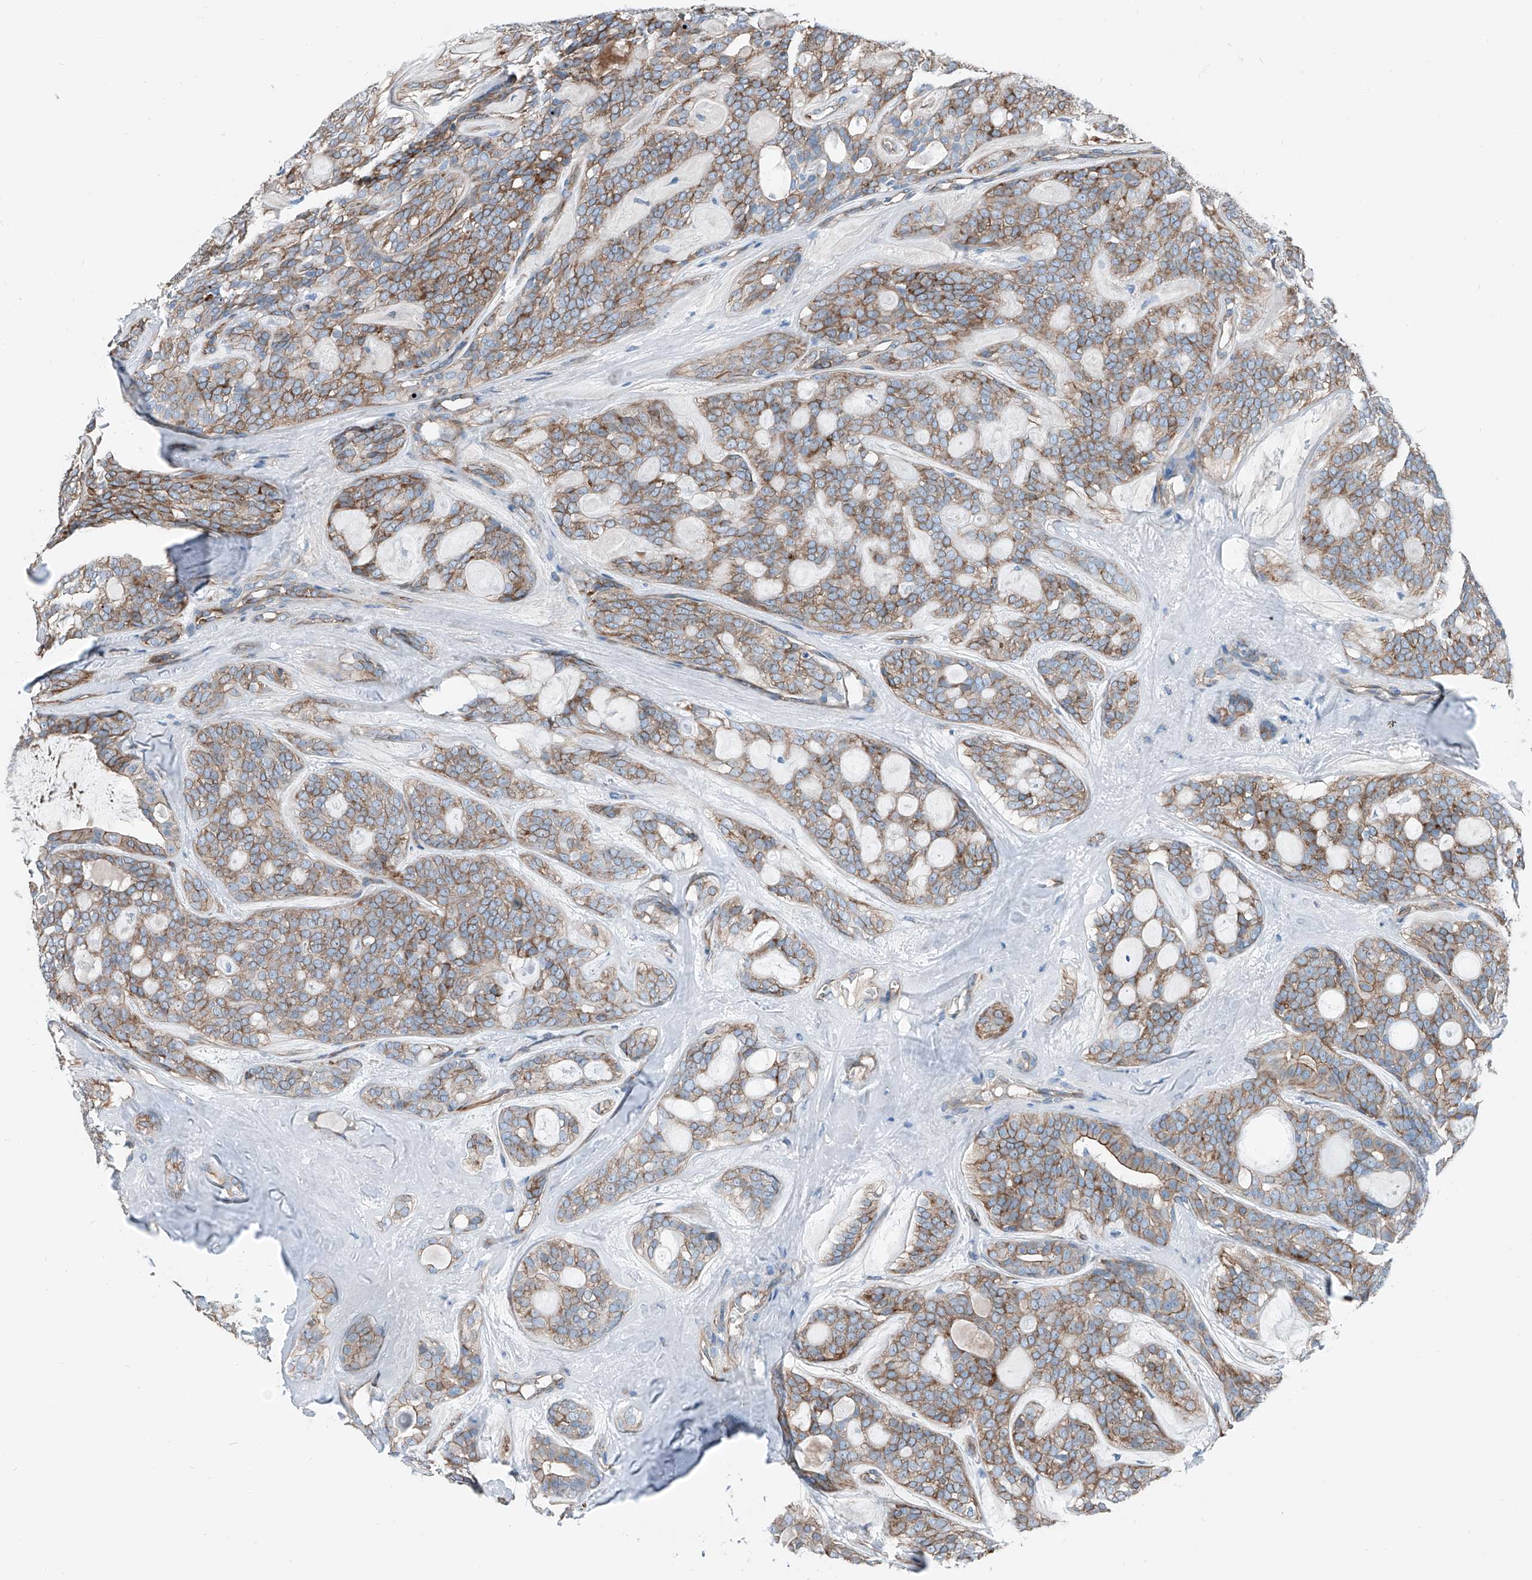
{"staining": {"intensity": "moderate", "quantity": ">75%", "location": "cytoplasmic/membranous"}, "tissue": "head and neck cancer", "cell_type": "Tumor cells", "image_type": "cancer", "snomed": [{"axis": "morphology", "description": "Adenocarcinoma, NOS"}, {"axis": "topography", "description": "Head-Neck"}], "caption": "Protein staining of head and neck adenocarcinoma tissue demonstrates moderate cytoplasmic/membranous staining in about >75% of tumor cells. (DAB = brown stain, brightfield microscopy at high magnification).", "gene": "THEMIS2", "patient": {"sex": "male", "age": 66}}